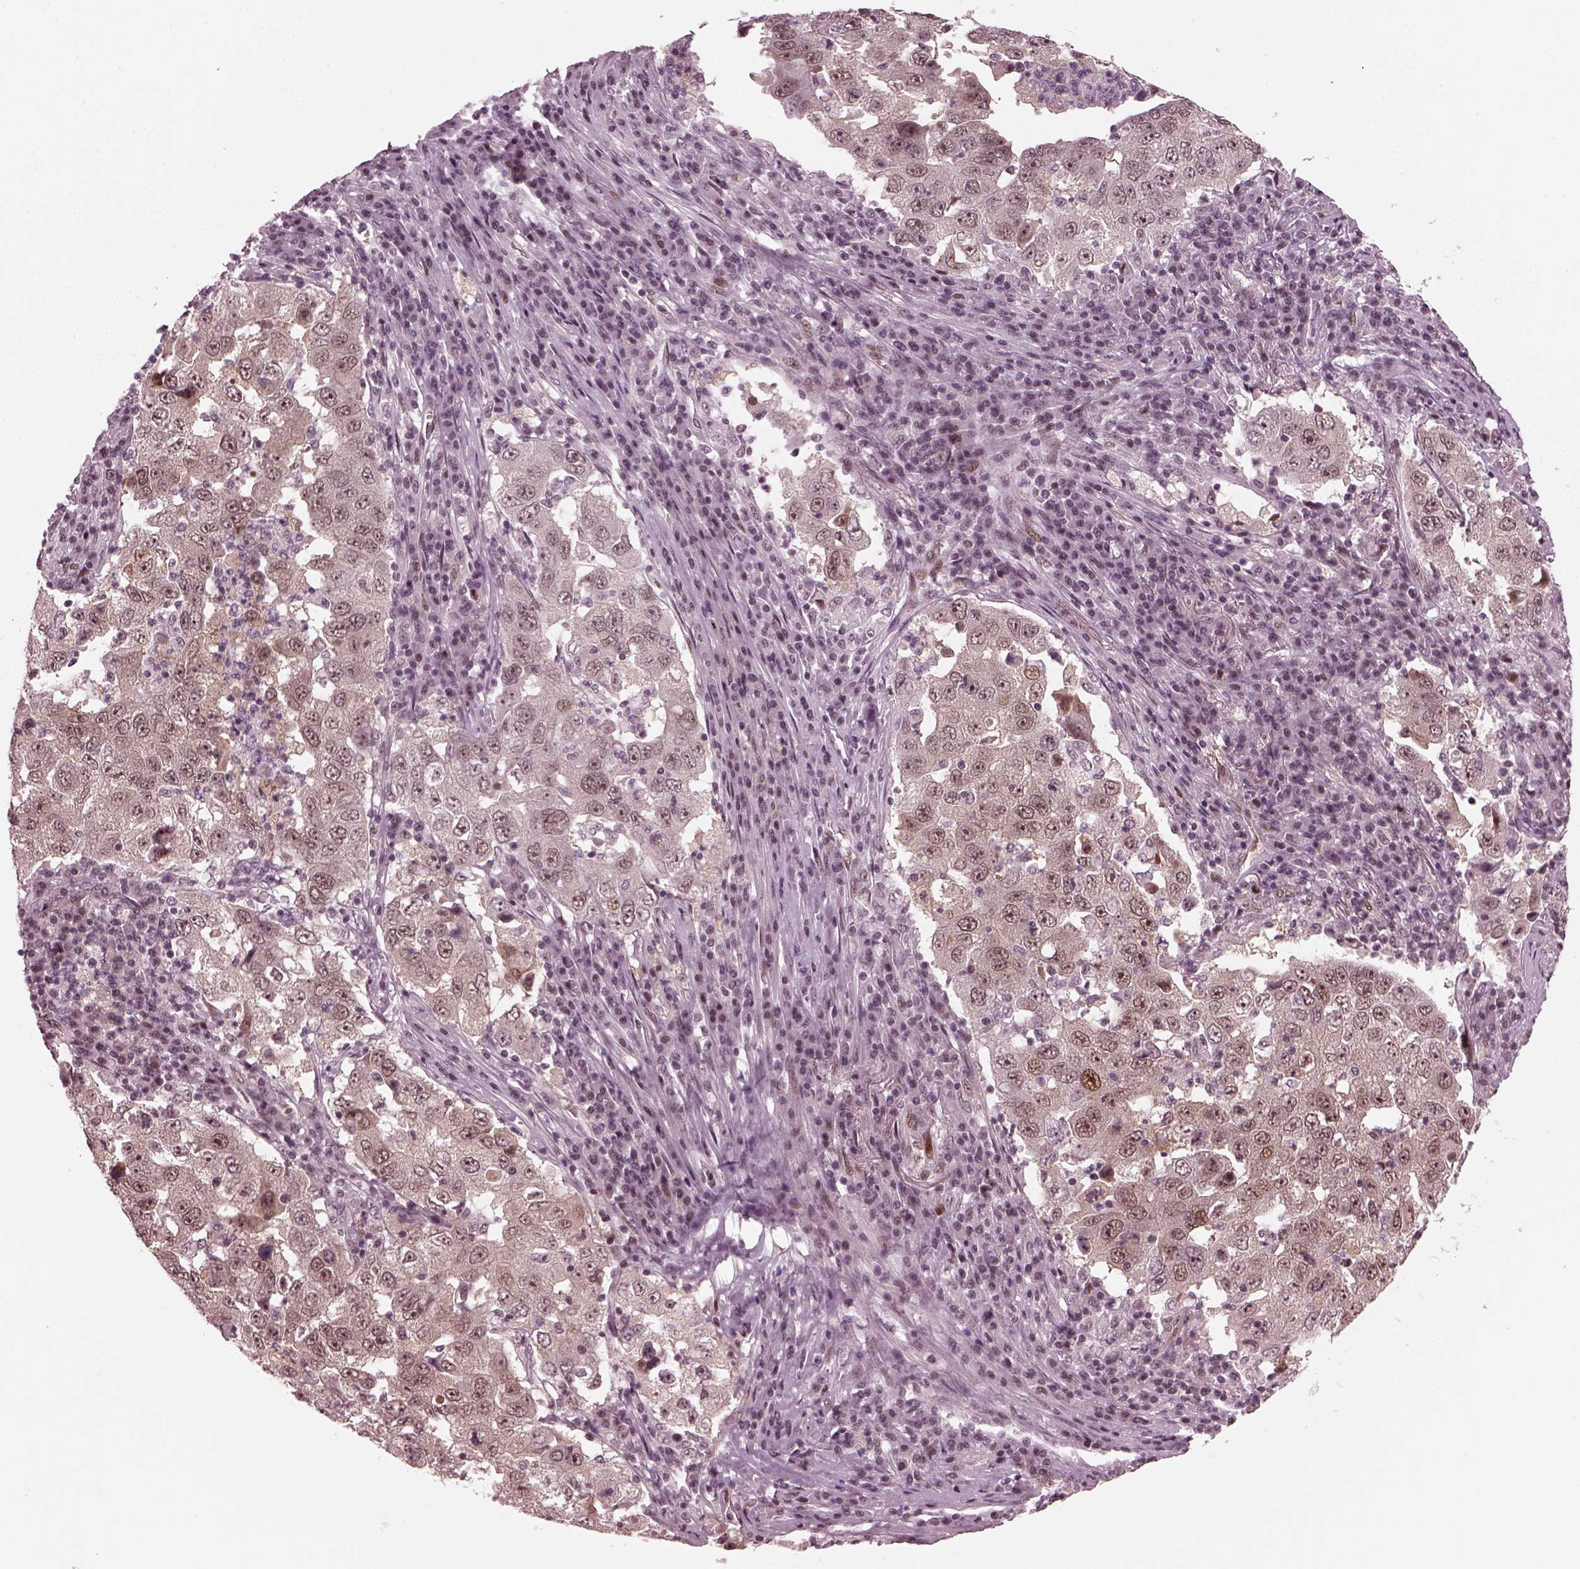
{"staining": {"intensity": "moderate", "quantity": "<25%", "location": "nuclear"}, "tissue": "lung cancer", "cell_type": "Tumor cells", "image_type": "cancer", "snomed": [{"axis": "morphology", "description": "Adenocarcinoma, NOS"}, {"axis": "topography", "description": "Lung"}], "caption": "High-magnification brightfield microscopy of lung adenocarcinoma stained with DAB (brown) and counterstained with hematoxylin (blue). tumor cells exhibit moderate nuclear expression is identified in about<25% of cells.", "gene": "TRIB3", "patient": {"sex": "male", "age": 73}}